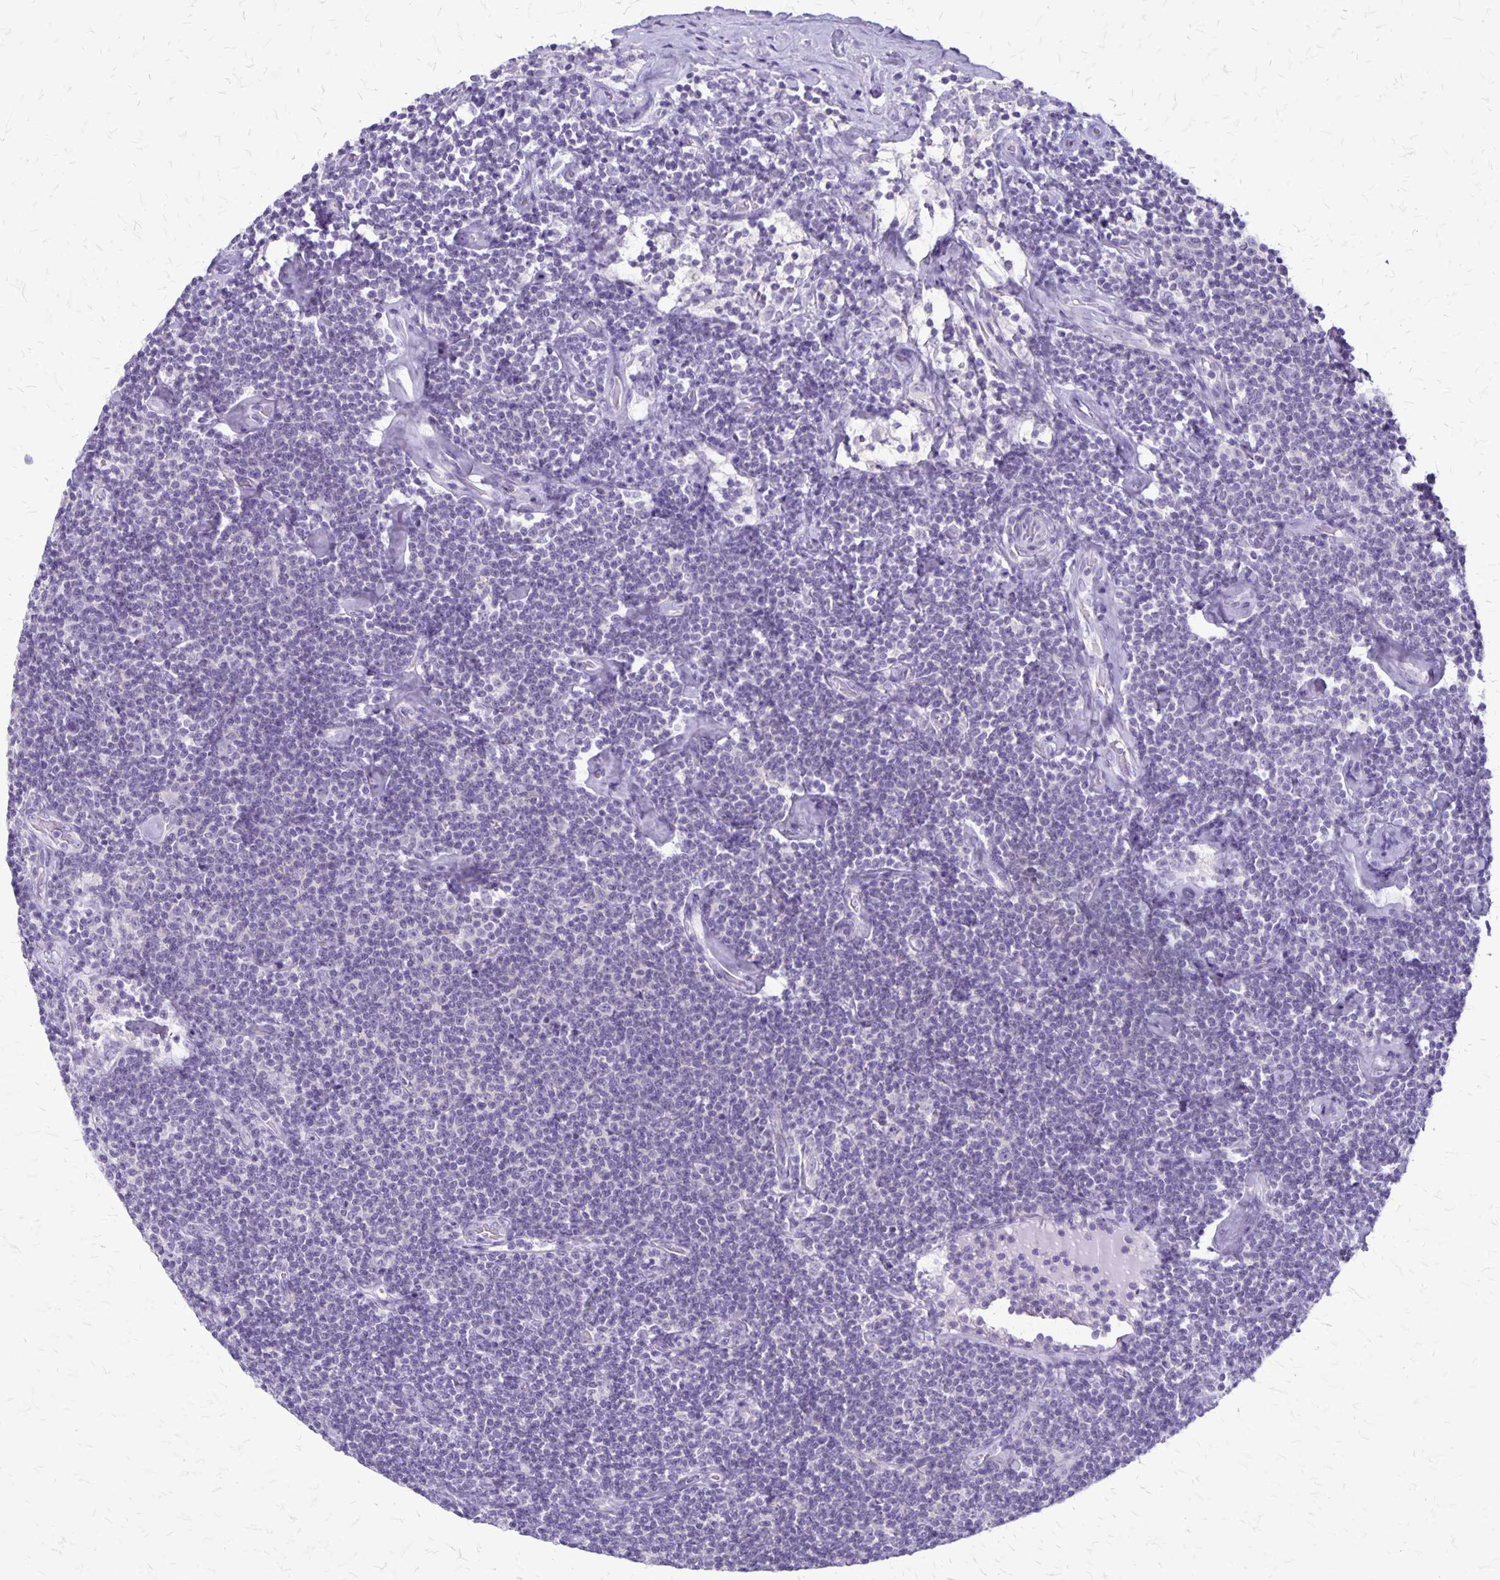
{"staining": {"intensity": "negative", "quantity": "none", "location": "none"}, "tissue": "lymphoma", "cell_type": "Tumor cells", "image_type": "cancer", "snomed": [{"axis": "morphology", "description": "Malignant lymphoma, non-Hodgkin's type, Low grade"}, {"axis": "topography", "description": "Lymph node"}], "caption": "IHC histopathology image of human low-grade malignant lymphoma, non-Hodgkin's type stained for a protein (brown), which exhibits no staining in tumor cells.", "gene": "PLXNB3", "patient": {"sex": "male", "age": 81}}